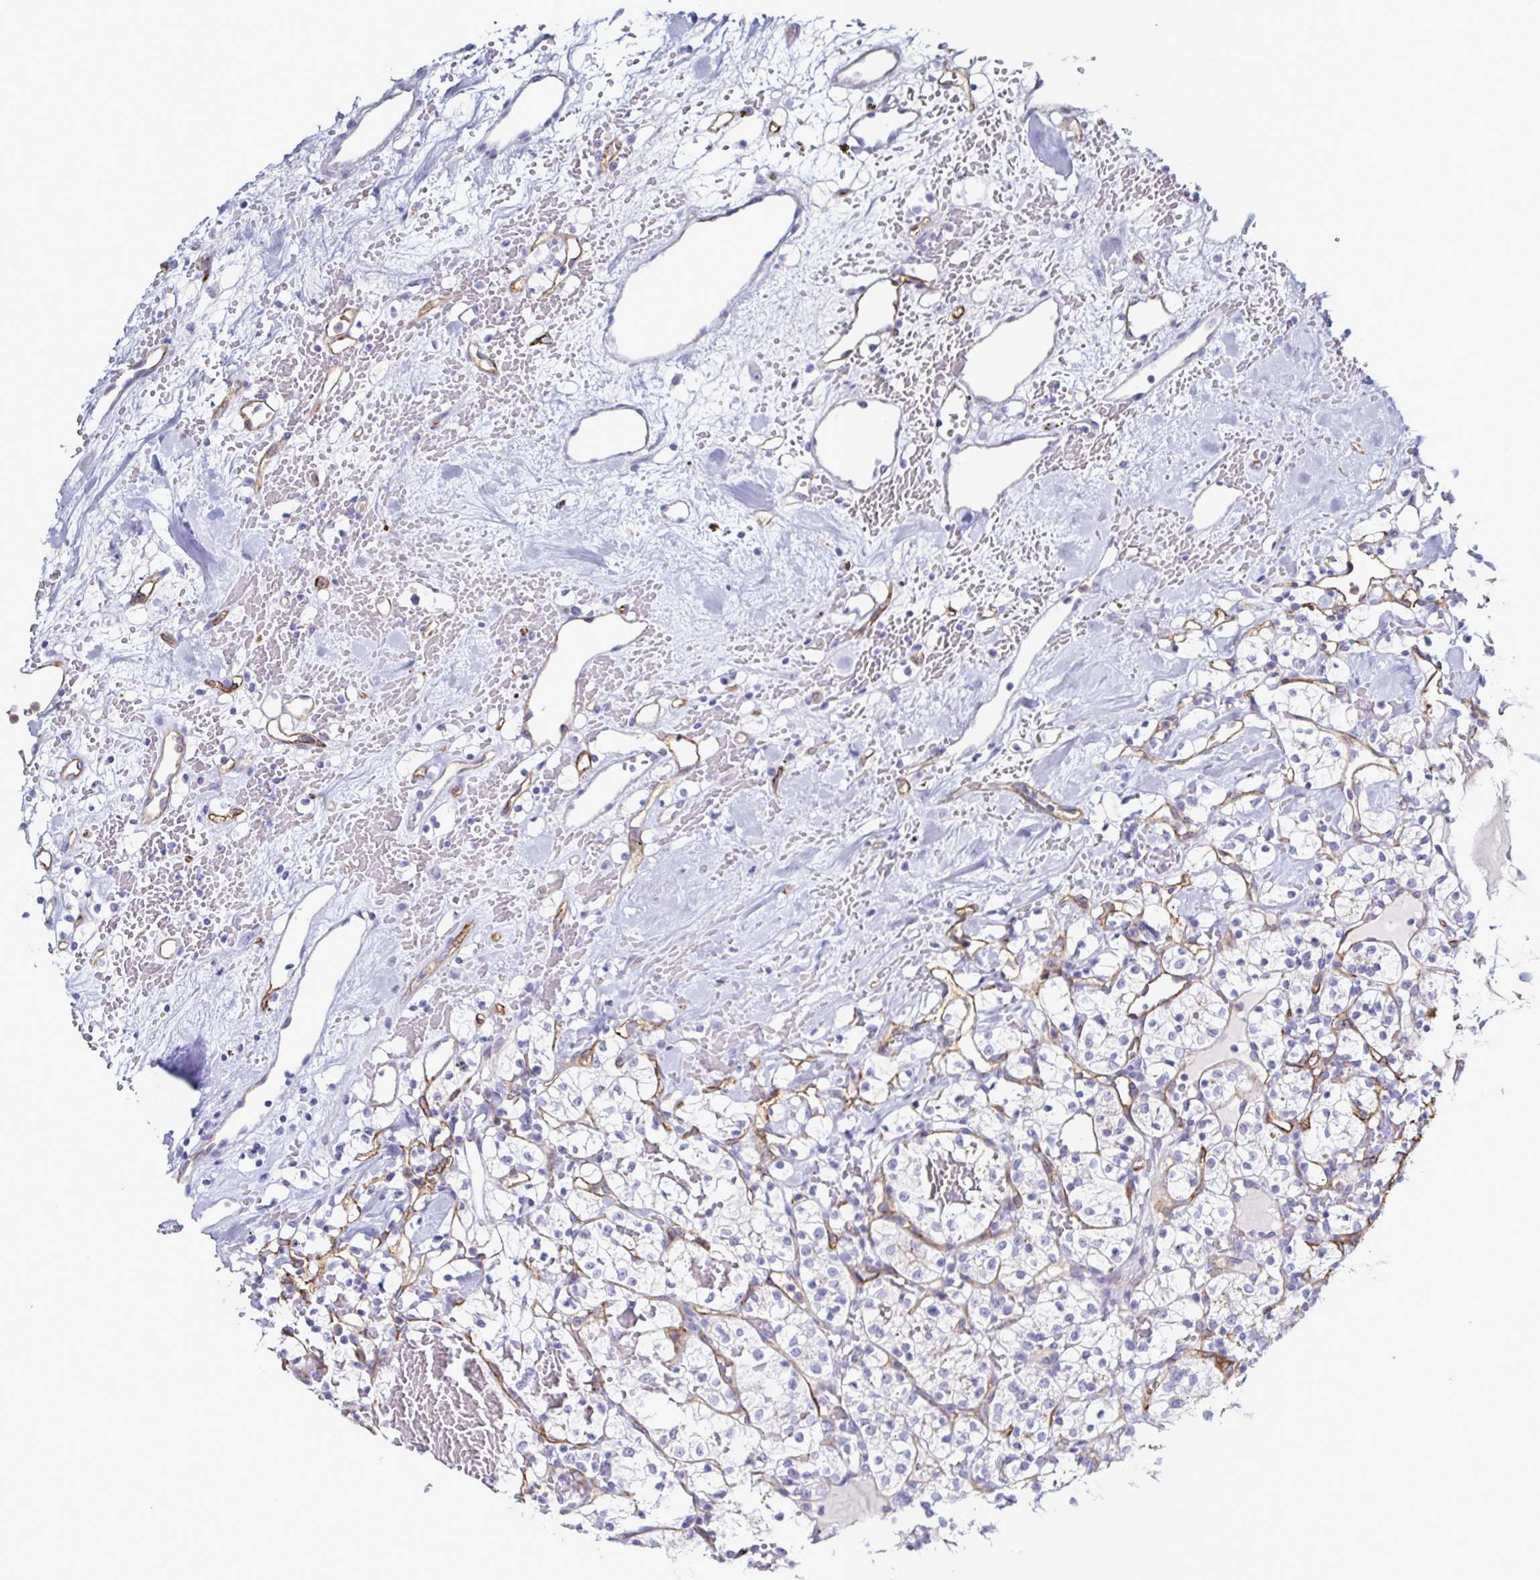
{"staining": {"intensity": "negative", "quantity": "none", "location": "none"}, "tissue": "renal cancer", "cell_type": "Tumor cells", "image_type": "cancer", "snomed": [{"axis": "morphology", "description": "Adenocarcinoma, NOS"}, {"axis": "topography", "description": "Kidney"}], "caption": "A high-resolution micrograph shows immunohistochemistry (IHC) staining of renal cancer (adenocarcinoma), which demonstrates no significant staining in tumor cells.", "gene": "ACSBG2", "patient": {"sex": "female", "age": 60}}